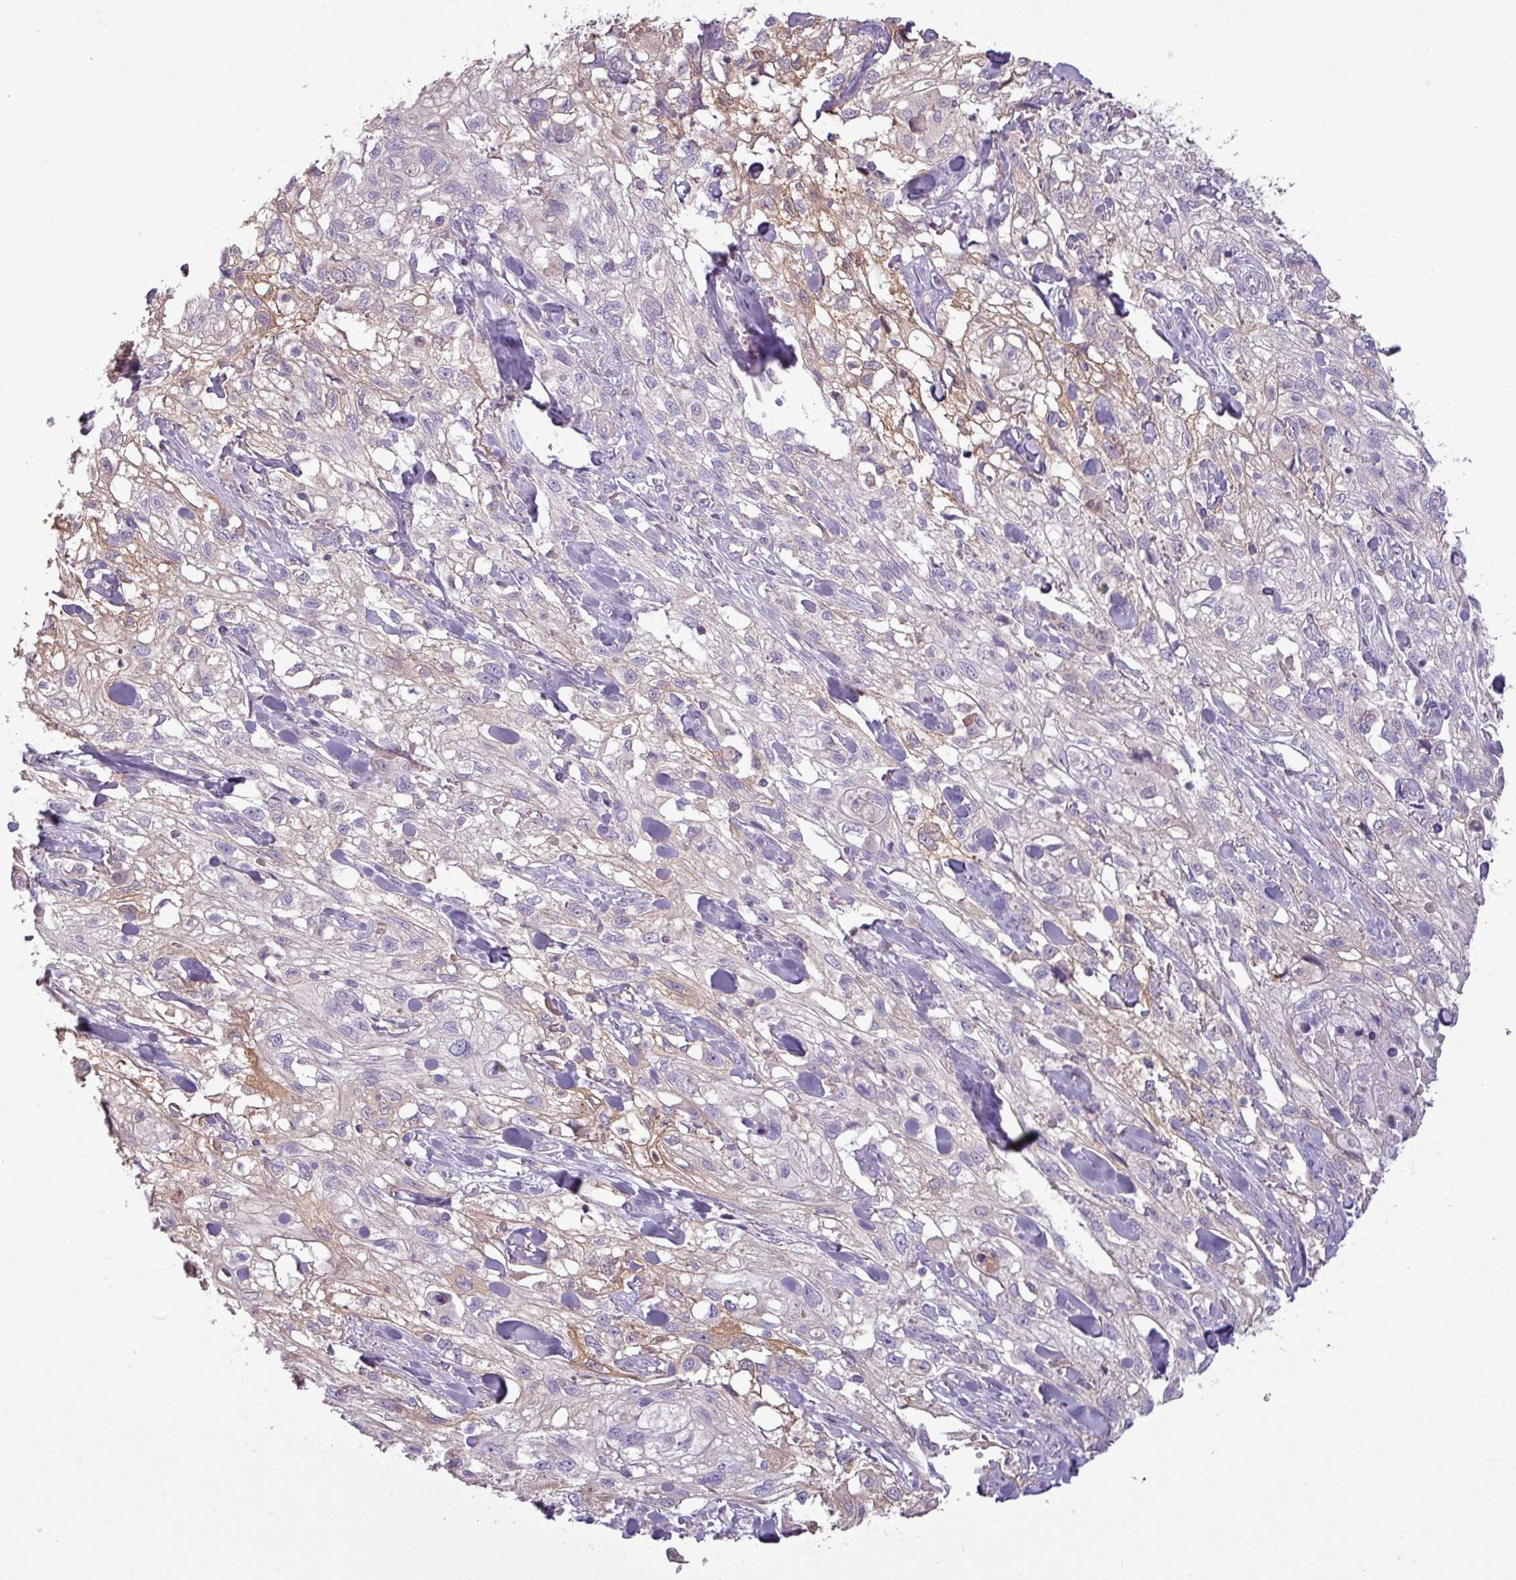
{"staining": {"intensity": "weak", "quantity": "<25%", "location": "cytoplasmic/membranous"}, "tissue": "skin cancer", "cell_type": "Tumor cells", "image_type": "cancer", "snomed": [{"axis": "morphology", "description": "Squamous cell carcinoma, NOS"}, {"axis": "topography", "description": "Skin"}, {"axis": "topography", "description": "Vulva"}], "caption": "A micrograph of human skin cancer (squamous cell carcinoma) is negative for staining in tumor cells.", "gene": "C4B", "patient": {"sex": "female", "age": 86}}